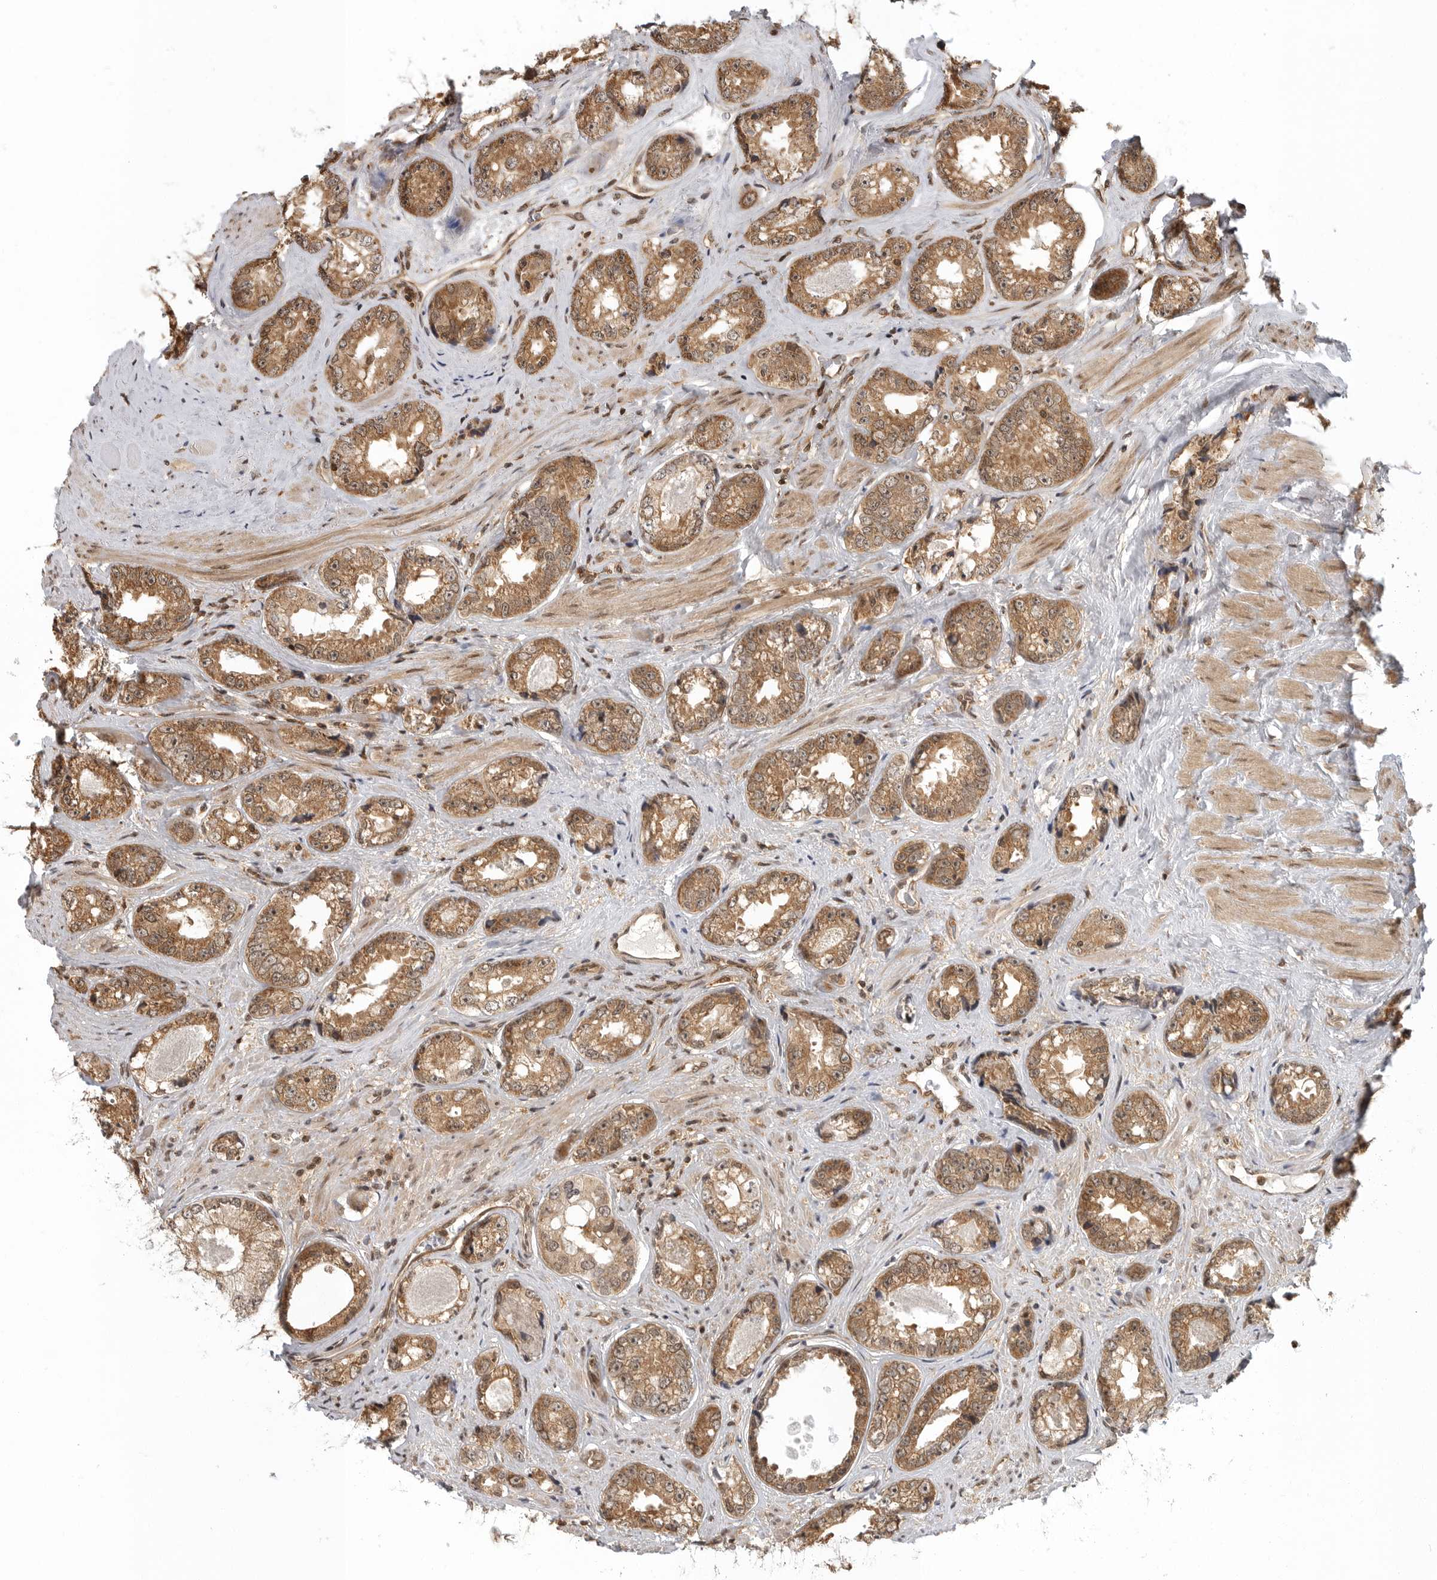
{"staining": {"intensity": "moderate", "quantity": ">75%", "location": "cytoplasmic/membranous"}, "tissue": "prostate cancer", "cell_type": "Tumor cells", "image_type": "cancer", "snomed": [{"axis": "morphology", "description": "Adenocarcinoma, High grade"}, {"axis": "topography", "description": "Prostate"}], "caption": "An image of prostate cancer (adenocarcinoma (high-grade)) stained for a protein shows moderate cytoplasmic/membranous brown staining in tumor cells. (Stains: DAB in brown, nuclei in blue, Microscopy: brightfield microscopy at high magnification).", "gene": "SZRD1", "patient": {"sex": "male", "age": 61}}